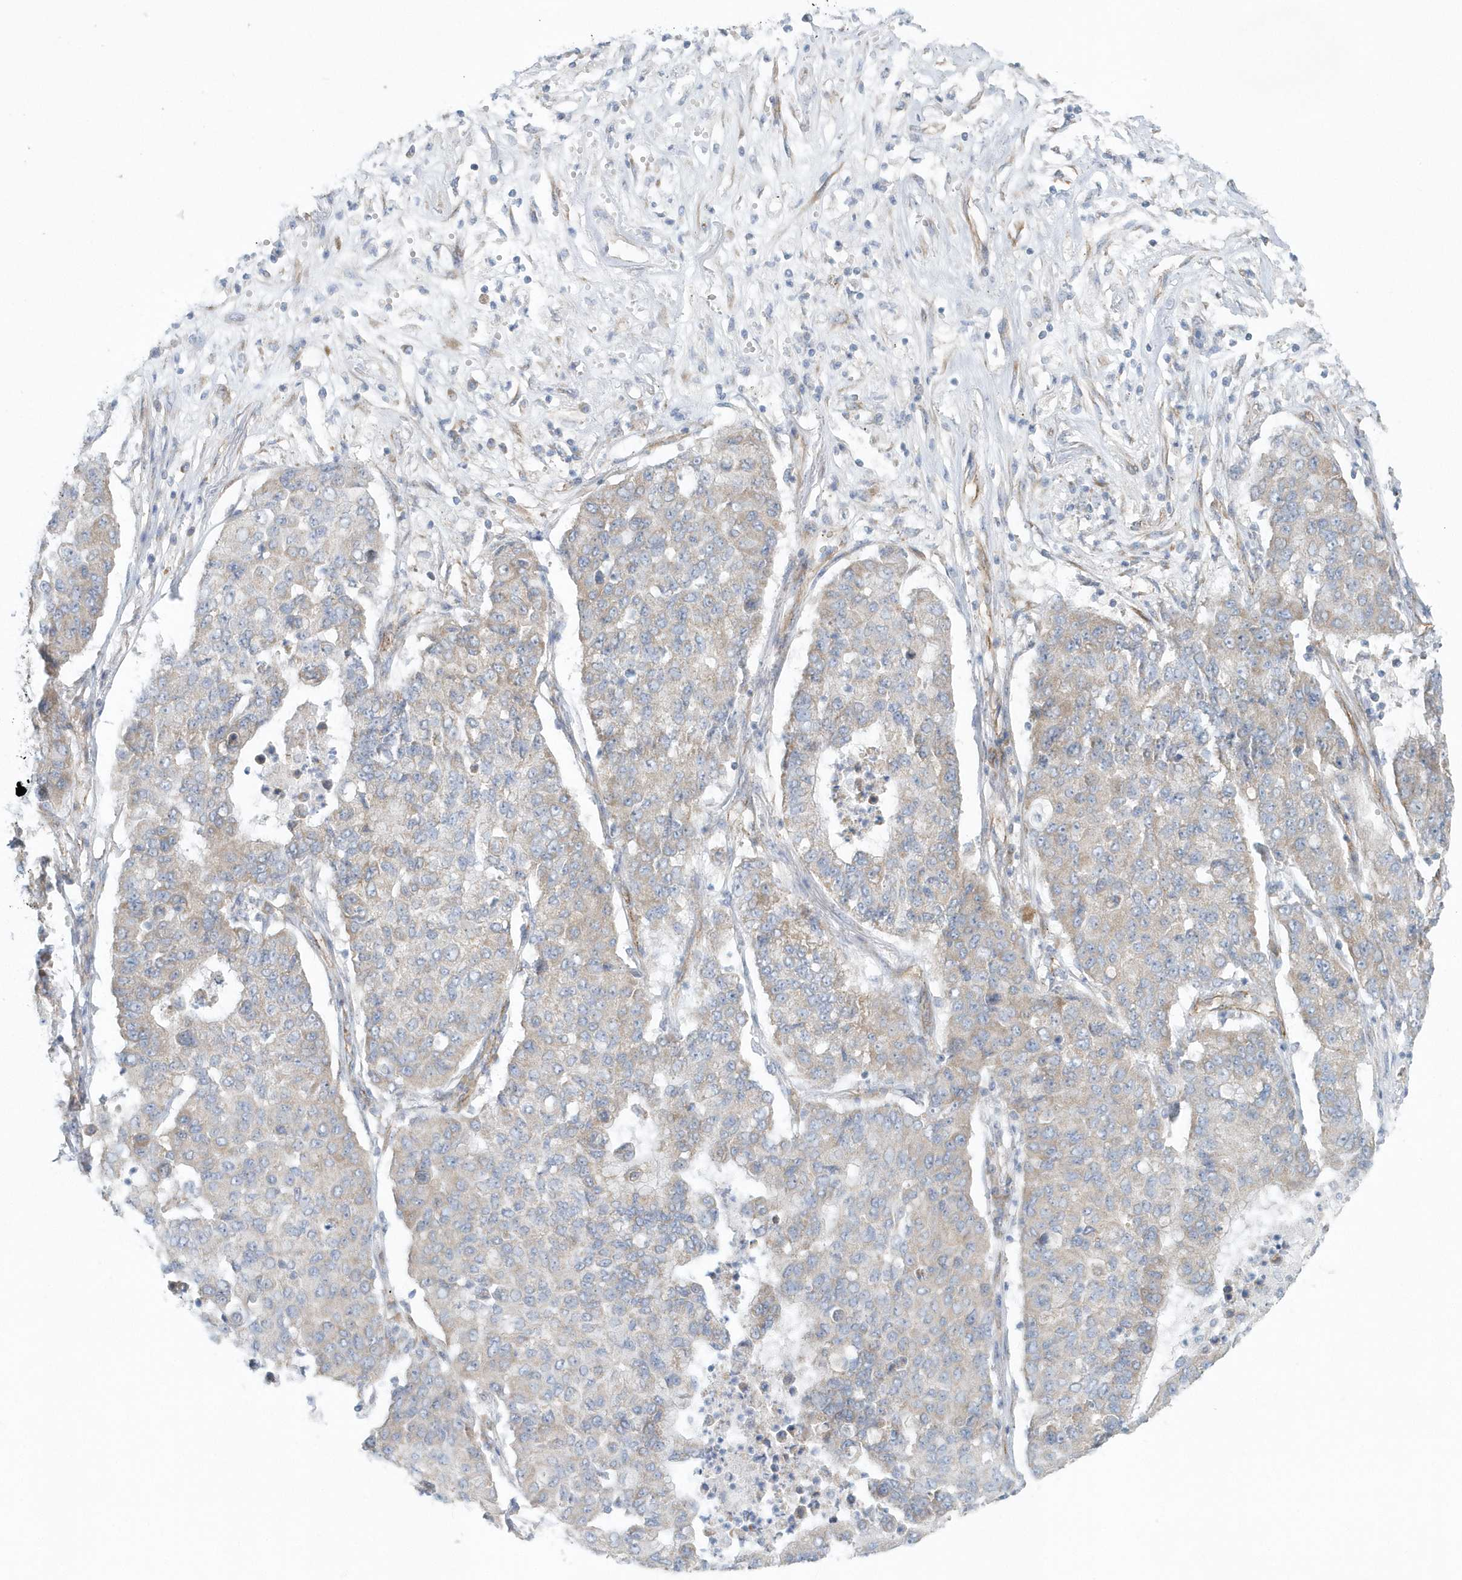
{"staining": {"intensity": "weak", "quantity": "25%-75%", "location": "cytoplasmic/membranous"}, "tissue": "lung cancer", "cell_type": "Tumor cells", "image_type": "cancer", "snomed": [{"axis": "morphology", "description": "Squamous cell carcinoma, NOS"}, {"axis": "topography", "description": "Lung"}], "caption": "Tumor cells show weak cytoplasmic/membranous staining in approximately 25%-75% of cells in lung cancer (squamous cell carcinoma).", "gene": "GPR152", "patient": {"sex": "male", "age": 74}}